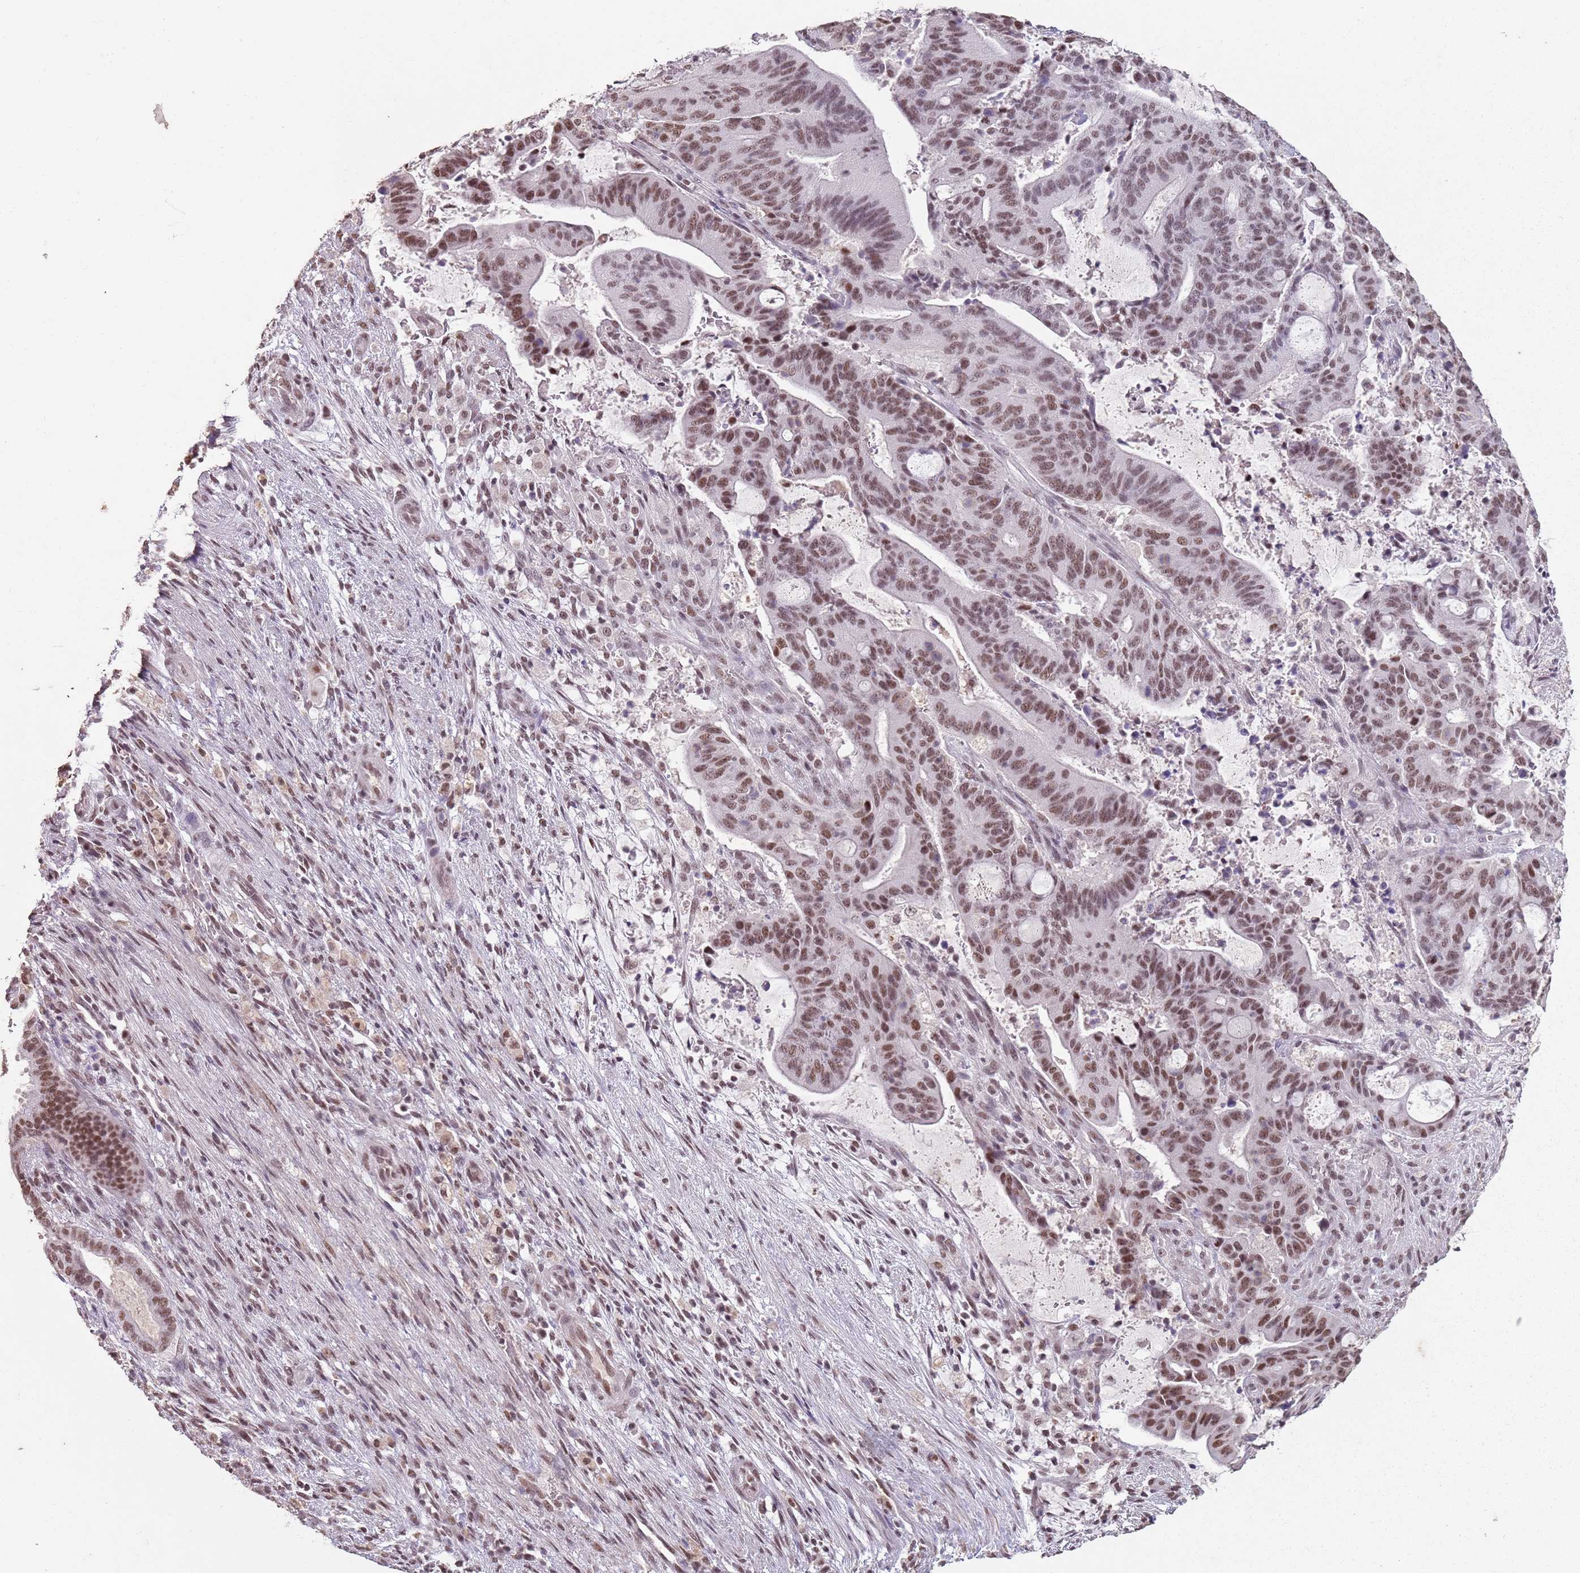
{"staining": {"intensity": "moderate", "quantity": ">75%", "location": "nuclear"}, "tissue": "liver cancer", "cell_type": "Tumor cells", "image_type": "cancer", "snomed": [{"axis": "morphology", "description": "Normal tissue, NOS"}, {"axis": "morphology", "description": "Cholangiocarcinoma"}, {"axis": "topography", "description": "Liver"}, {"axis": "topography", "description": "Peripheral nerve tissue"}], "caption": "Approximately >75% of tumor cells in human cholangiocarcinoma (liver) exhibit moderate nuclear protein staining as visualized by brown immunohistochemical staining.", "gene": "ARL14EP", "patient": {"sex": "female", "age": 73}}